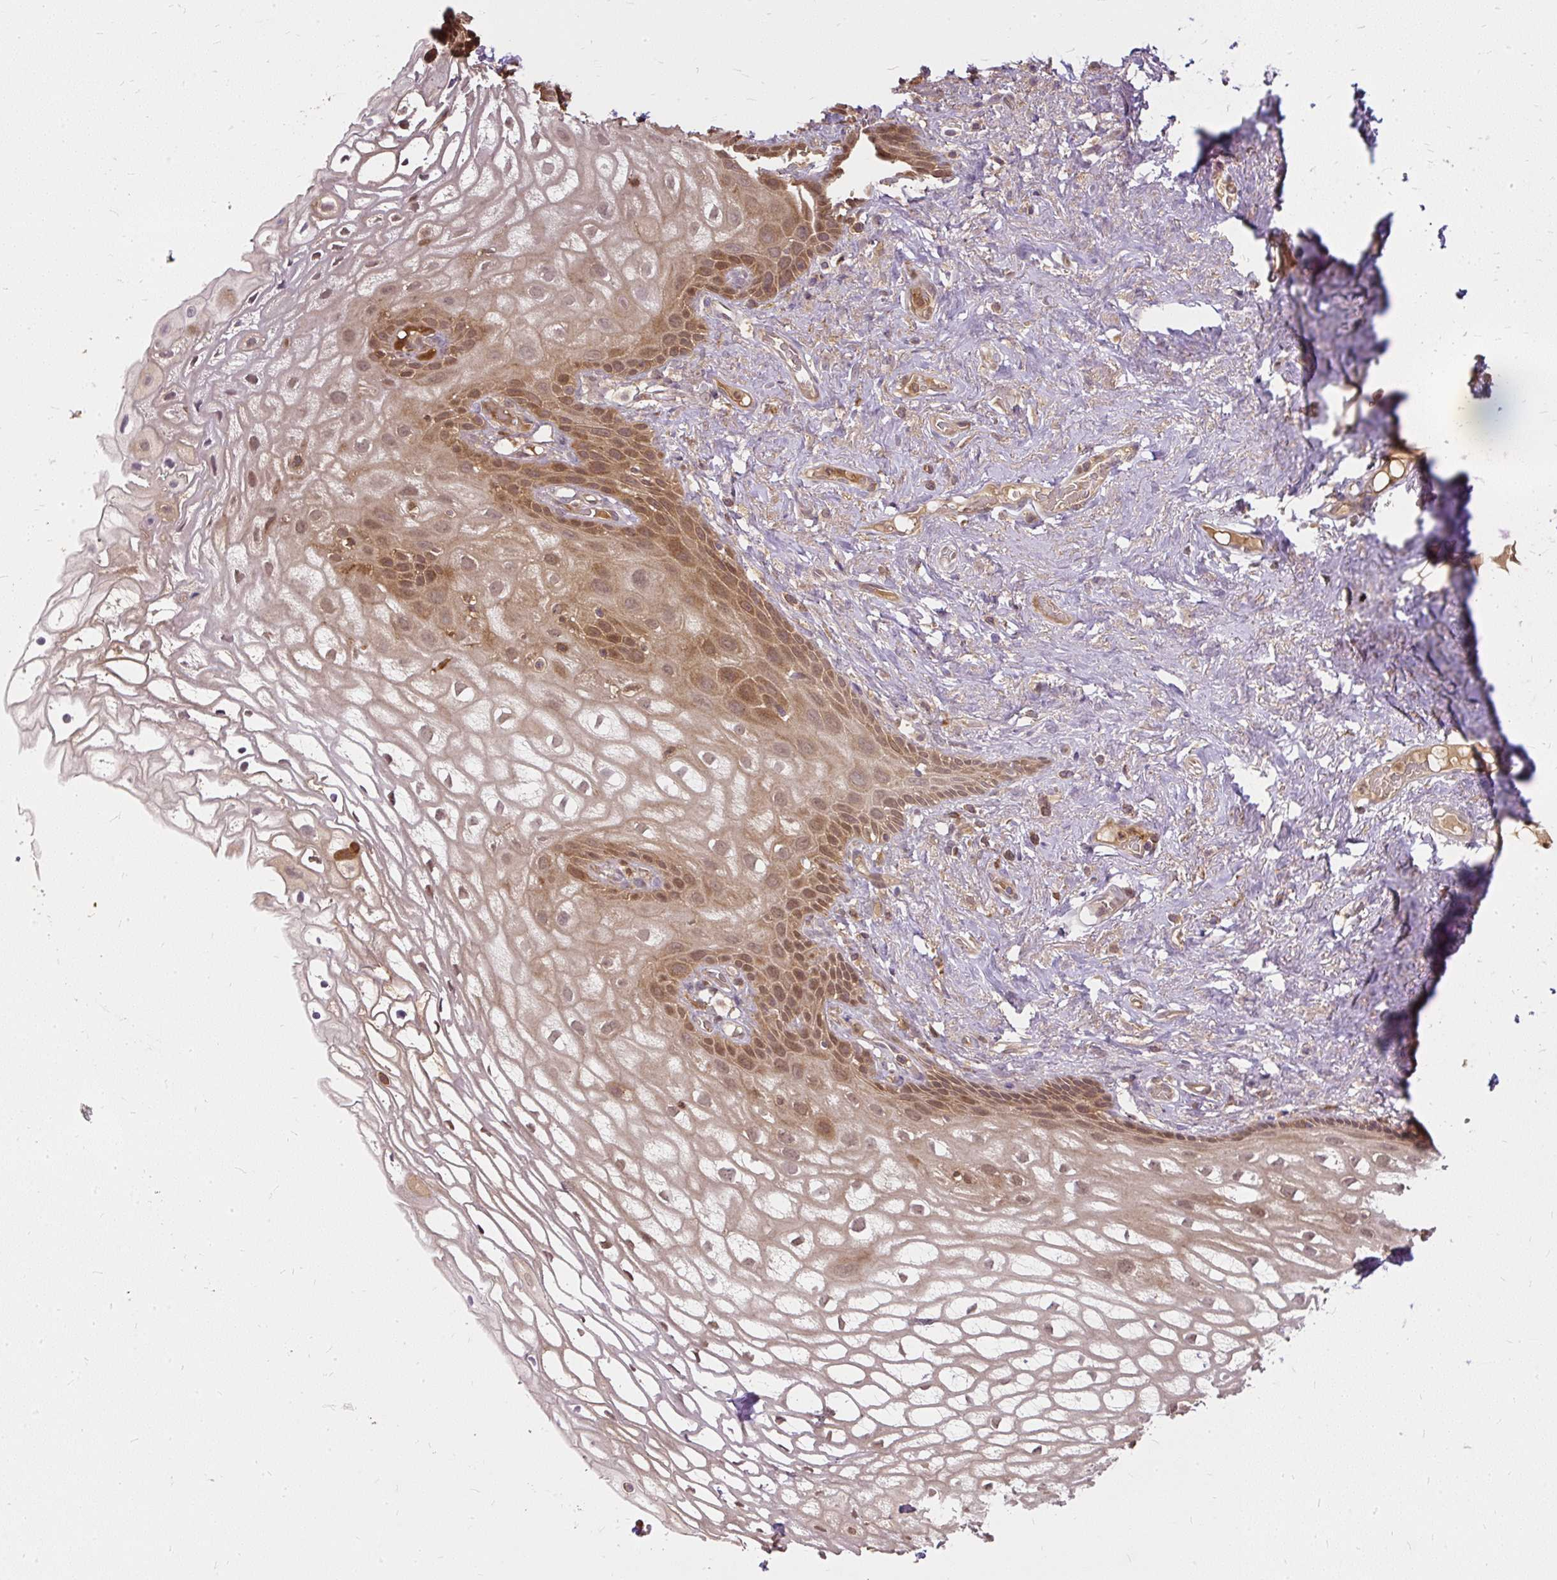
{"staining": {"intensity": "moderate", "quantity": ">75%", "location": "cytoplasmic/membranous"}, "tissue": "vagina", "cell_type": "Squamous epithelial cells", "image_type": "normal", "snomed": [{"axis": "morphology", "description": "Normal tissue, NOS"}, {"axis": "morphology", "description": "Adenocarcinoma, NOS"}, {"axis": "topography", "description": "Rectum"}, {"axis": "topography", "description": "Vagina"}, {"axis": "topography", "description": "Peripheral nerve tissue"}], "caption": "IHC photomicrograph of normal human vagina stained for a protein (brown), which displays medium levels of moderate cytoplasmic/membranous staining in approximately >75% of squamous epithelial cells.", "gene": "AP5S1", "patient": {"sex": "female", "age": 71}}